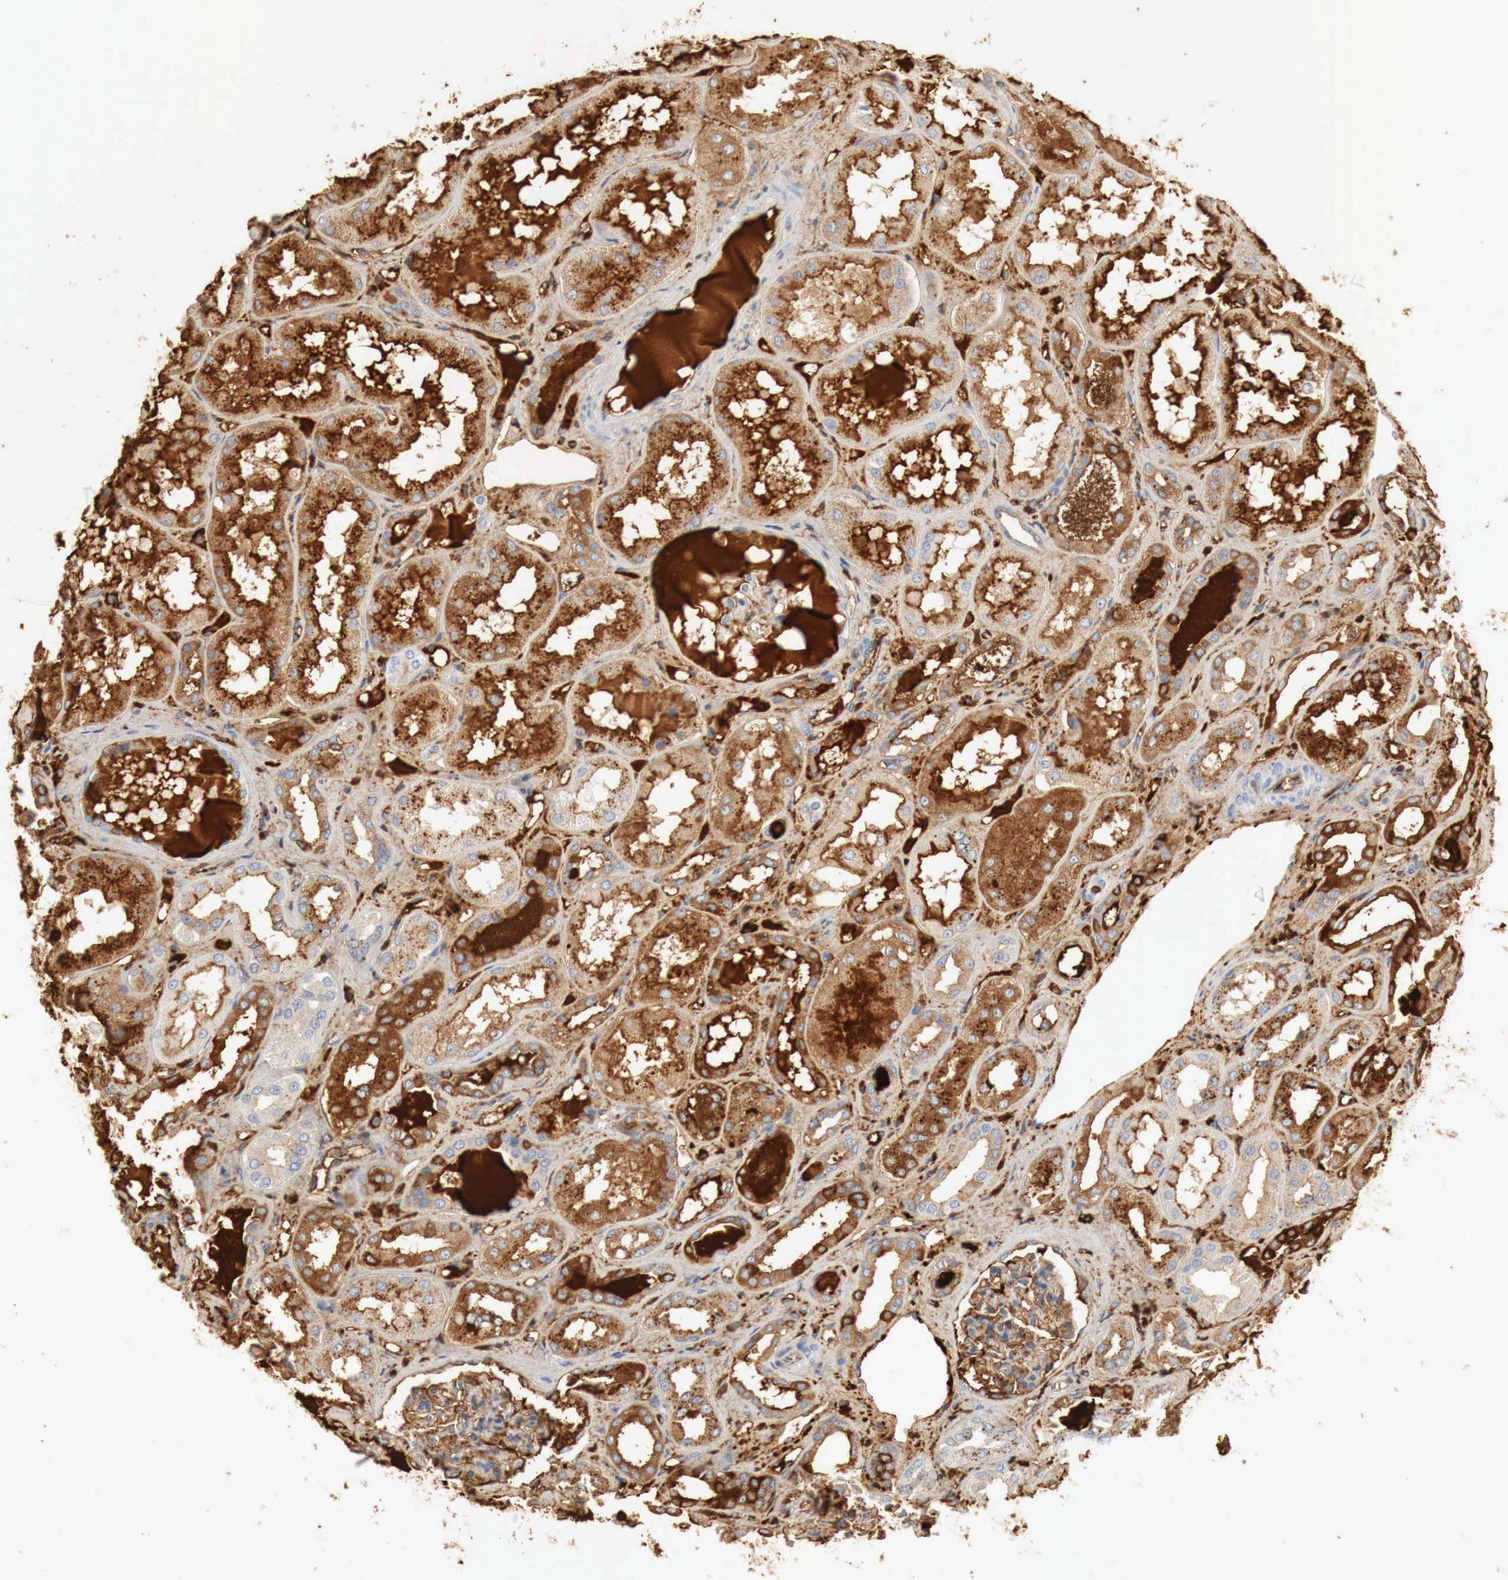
{"staining": {"intensity": "moderate", "quantity": "25%-75%", "location": "cytoplasmic/membranous"}, "tissue": "kidney", "cell_type": "Cells in glomeruli", "image_type": "normal", "snomed": [{"axis": "morphology", "description": "Normal tissue, NOS"}, {"axis": "topography", "description": "Kidney"}], "caption": "Moderate cytoplasmic/membranous staining for a protein is appreciated in about 25%-75% of cells in glomeruli of unremarkable kidney using immunohistochemistry.", "gene": "IGLC3", "patient": {"sex": "male", "age": 36}}